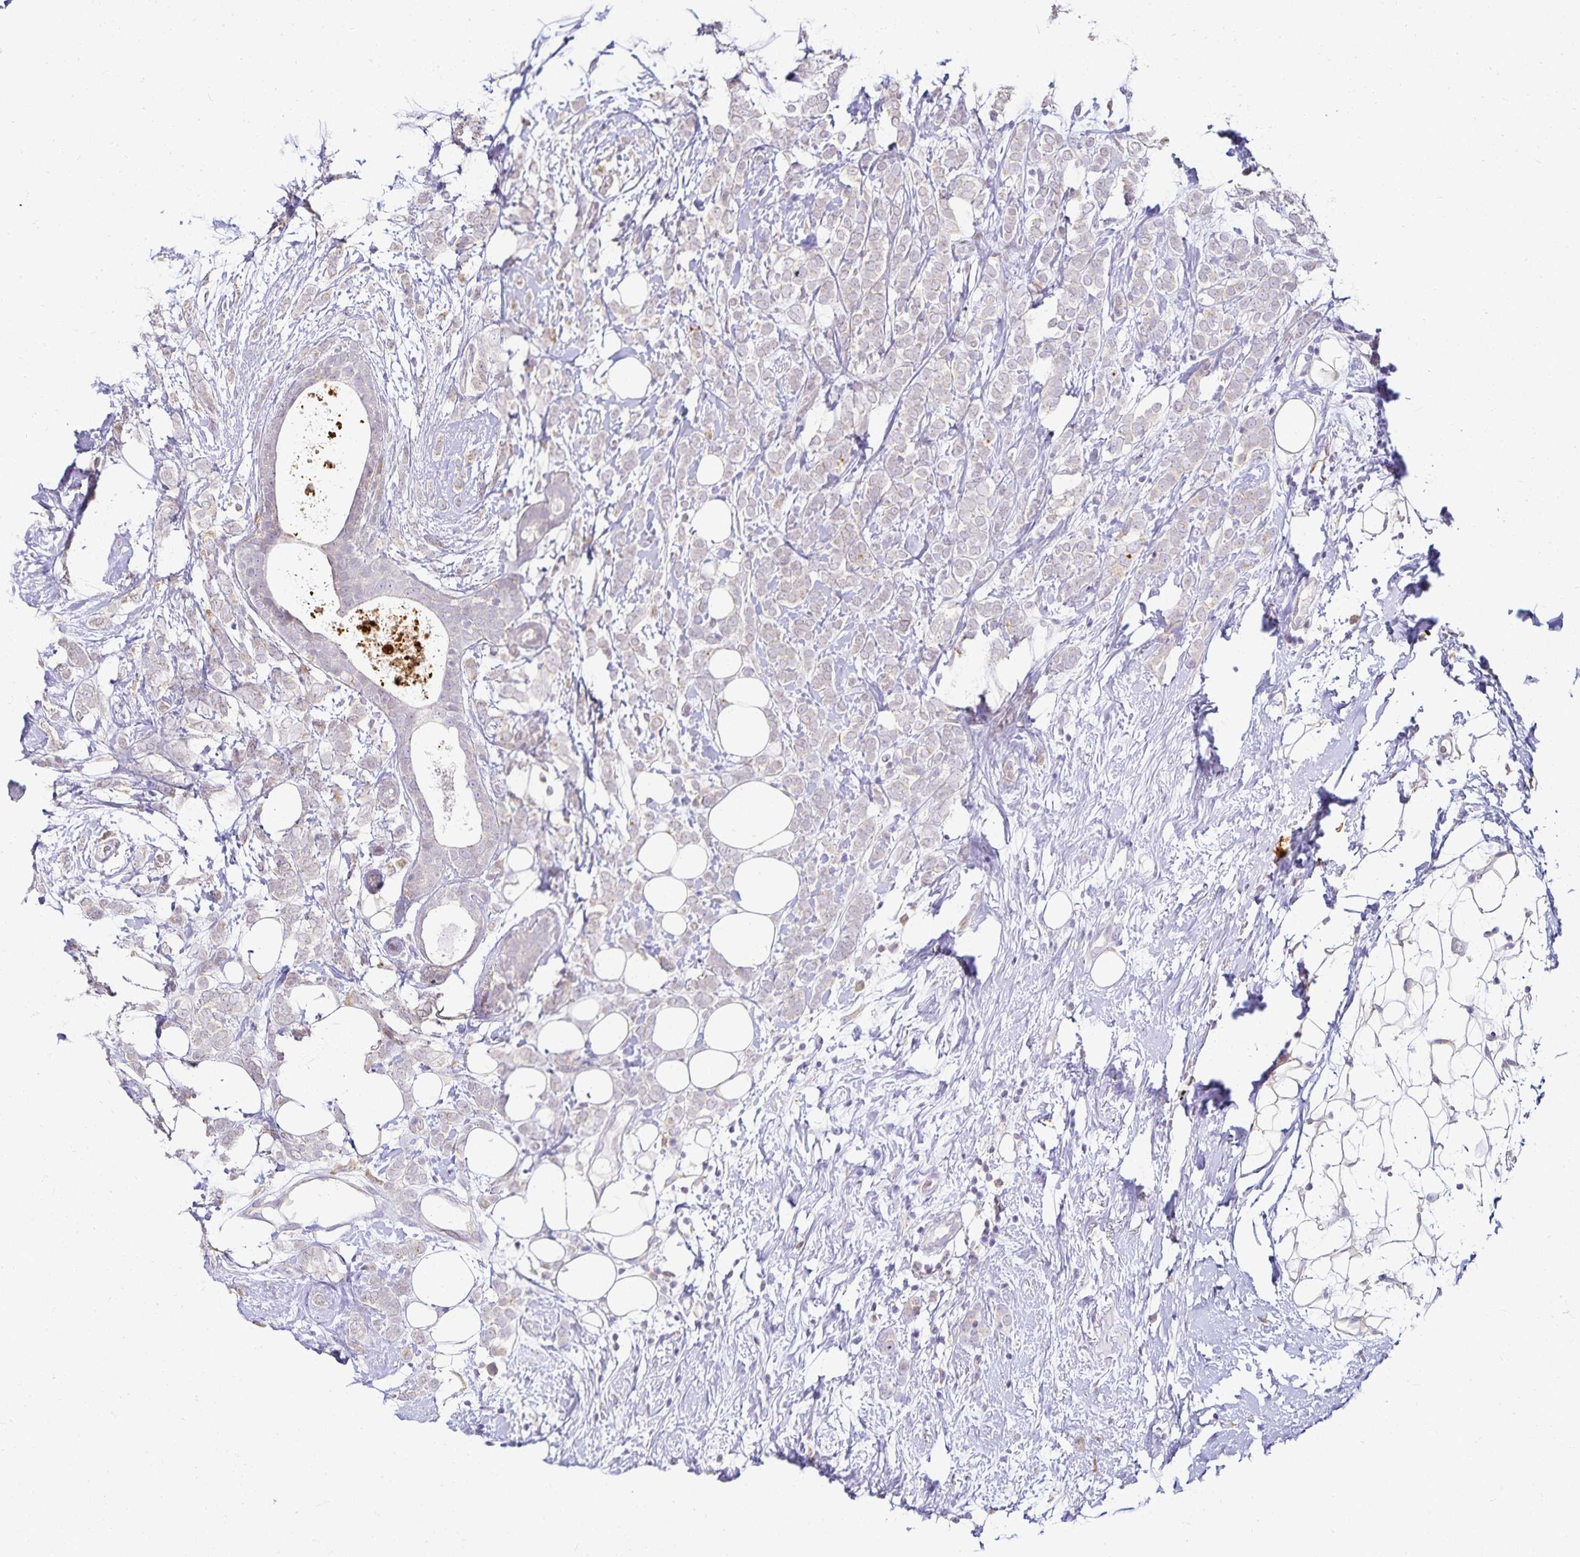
{"staining": {"intensity": "negative", "quantity": "none", "location": "none"}, "tissue": "breast cancer", "cell_type": "Tumor cells", "image_type": "cancer", "snomed": [{"axis": "morphology", "description": "Lobular carcinoma"}, {"axis": "topography", "description": "Breast"}], "caption": "The micrograph exhibits no staining of tumor cells in breast cancer.", "gene": "GP2", "patient": {"sex": "female", "age": 49}}